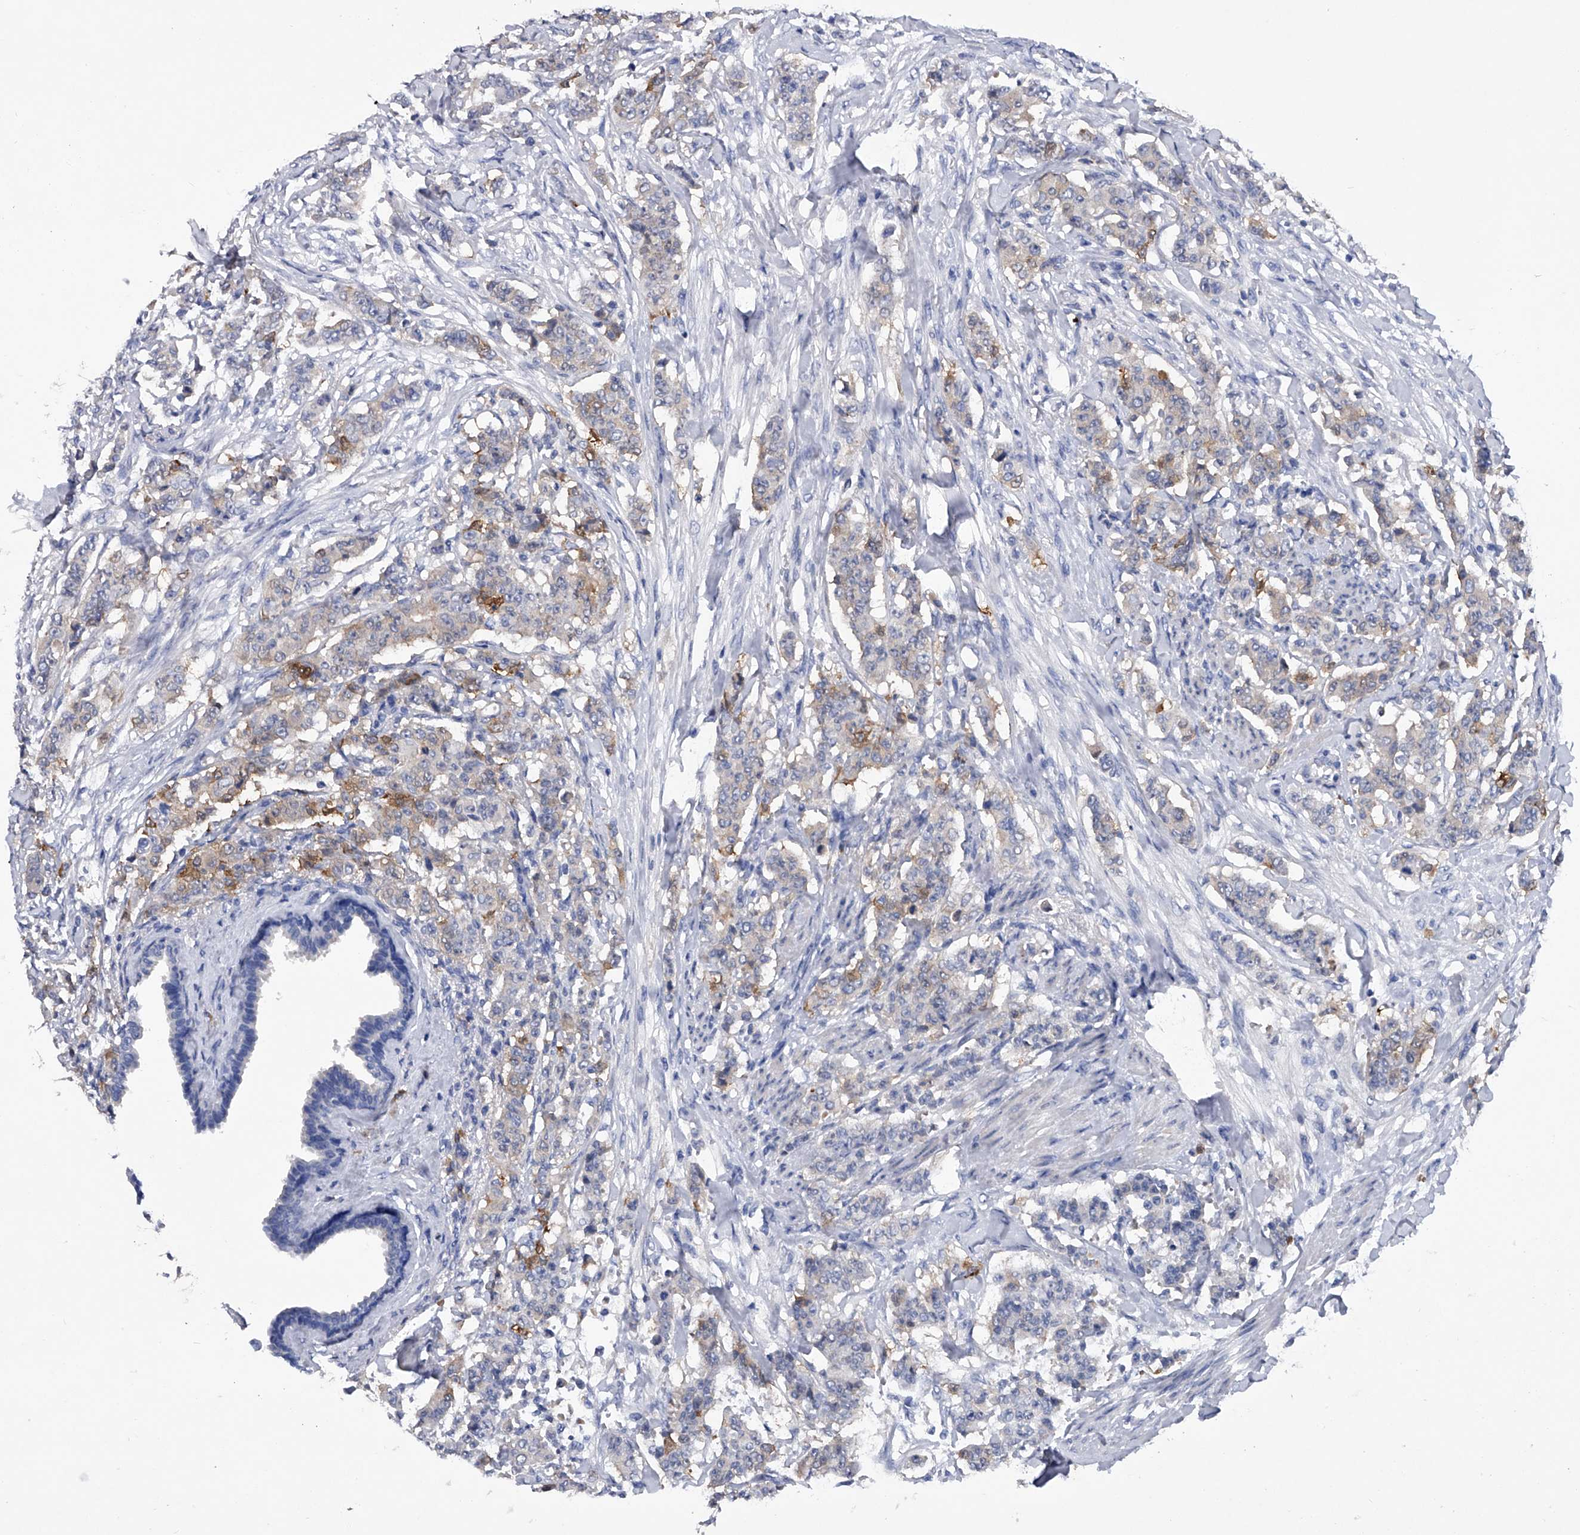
{"staining": {"intensity": "moderate", "quantity": "<25%", "location": "cytoplasmic/membranous"}, "tissue": "breast cancer", "cell_type": "Tumor cells", "image_type": "cancer", "snomed": [{"axis": "morphology", "description": "Duct carcinoma"}, {"axis": "topography", "description": "Breast"}], "caption": "Invasive ductal carcinoma (breast) stained with a brown dye reveals moderate cytoplasmic/membranous positive staining in approximately <25% of tumor cells.", "gene": "ASNS", "patient": {"sex": "female", "age": 40}}